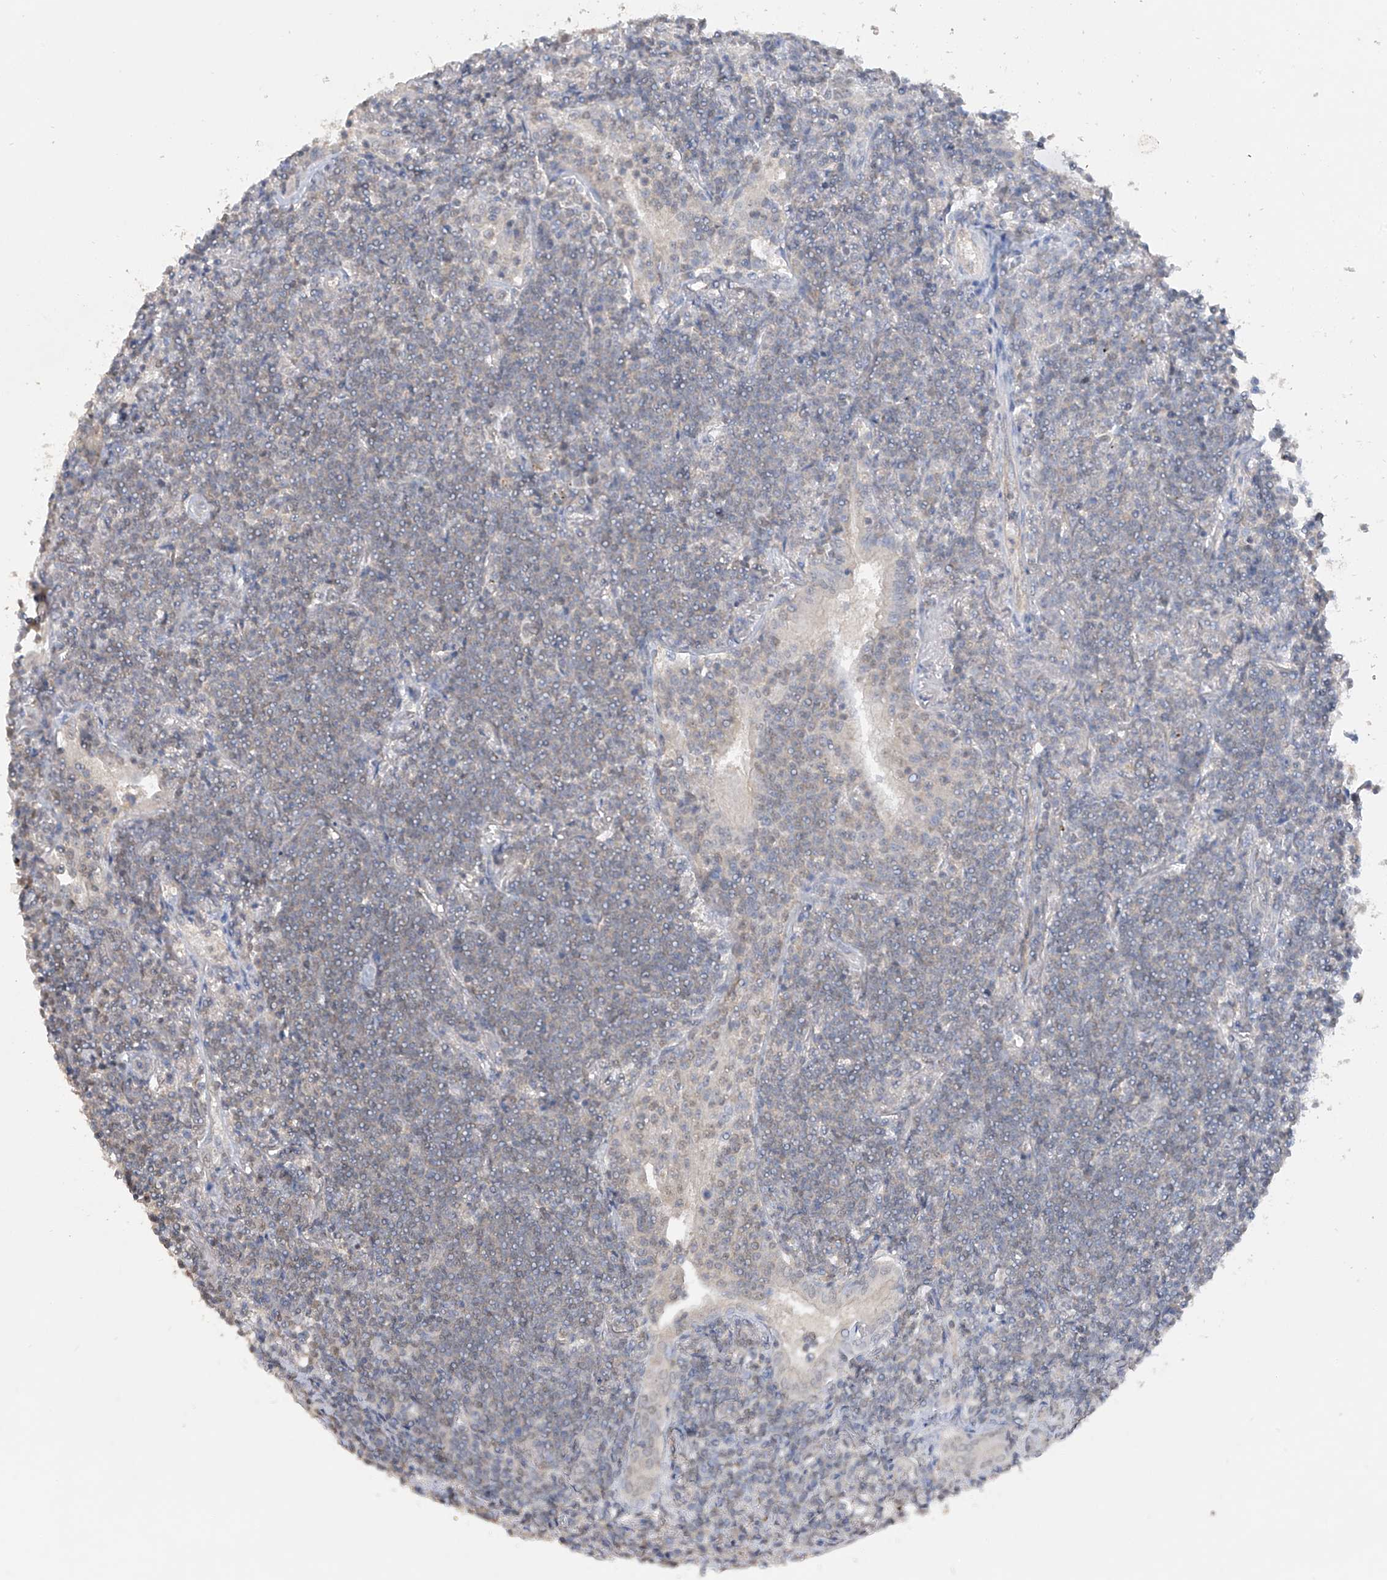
{"staining": {"intensity": "negative", "quantity": "none", "location": "none"}, "tissue": "lymphoma", "cell_type": "Tumor cells", "image_type": "cancer", "snomed": [{"axis": "morphology", "description": "Malignant lymphoma, non-Hodgkin's type, Low grade"}, {"axis": "topography", "description": "Lung"}], "caption": "This is an immunohistochemistry (IHC) histopathology image of malignant lymphoma, non-Hodgkin's type (low-grade). There is no staining in tumor cells.", "gene": "HAS3", "patient": {"sex": "female", "age": 71}}